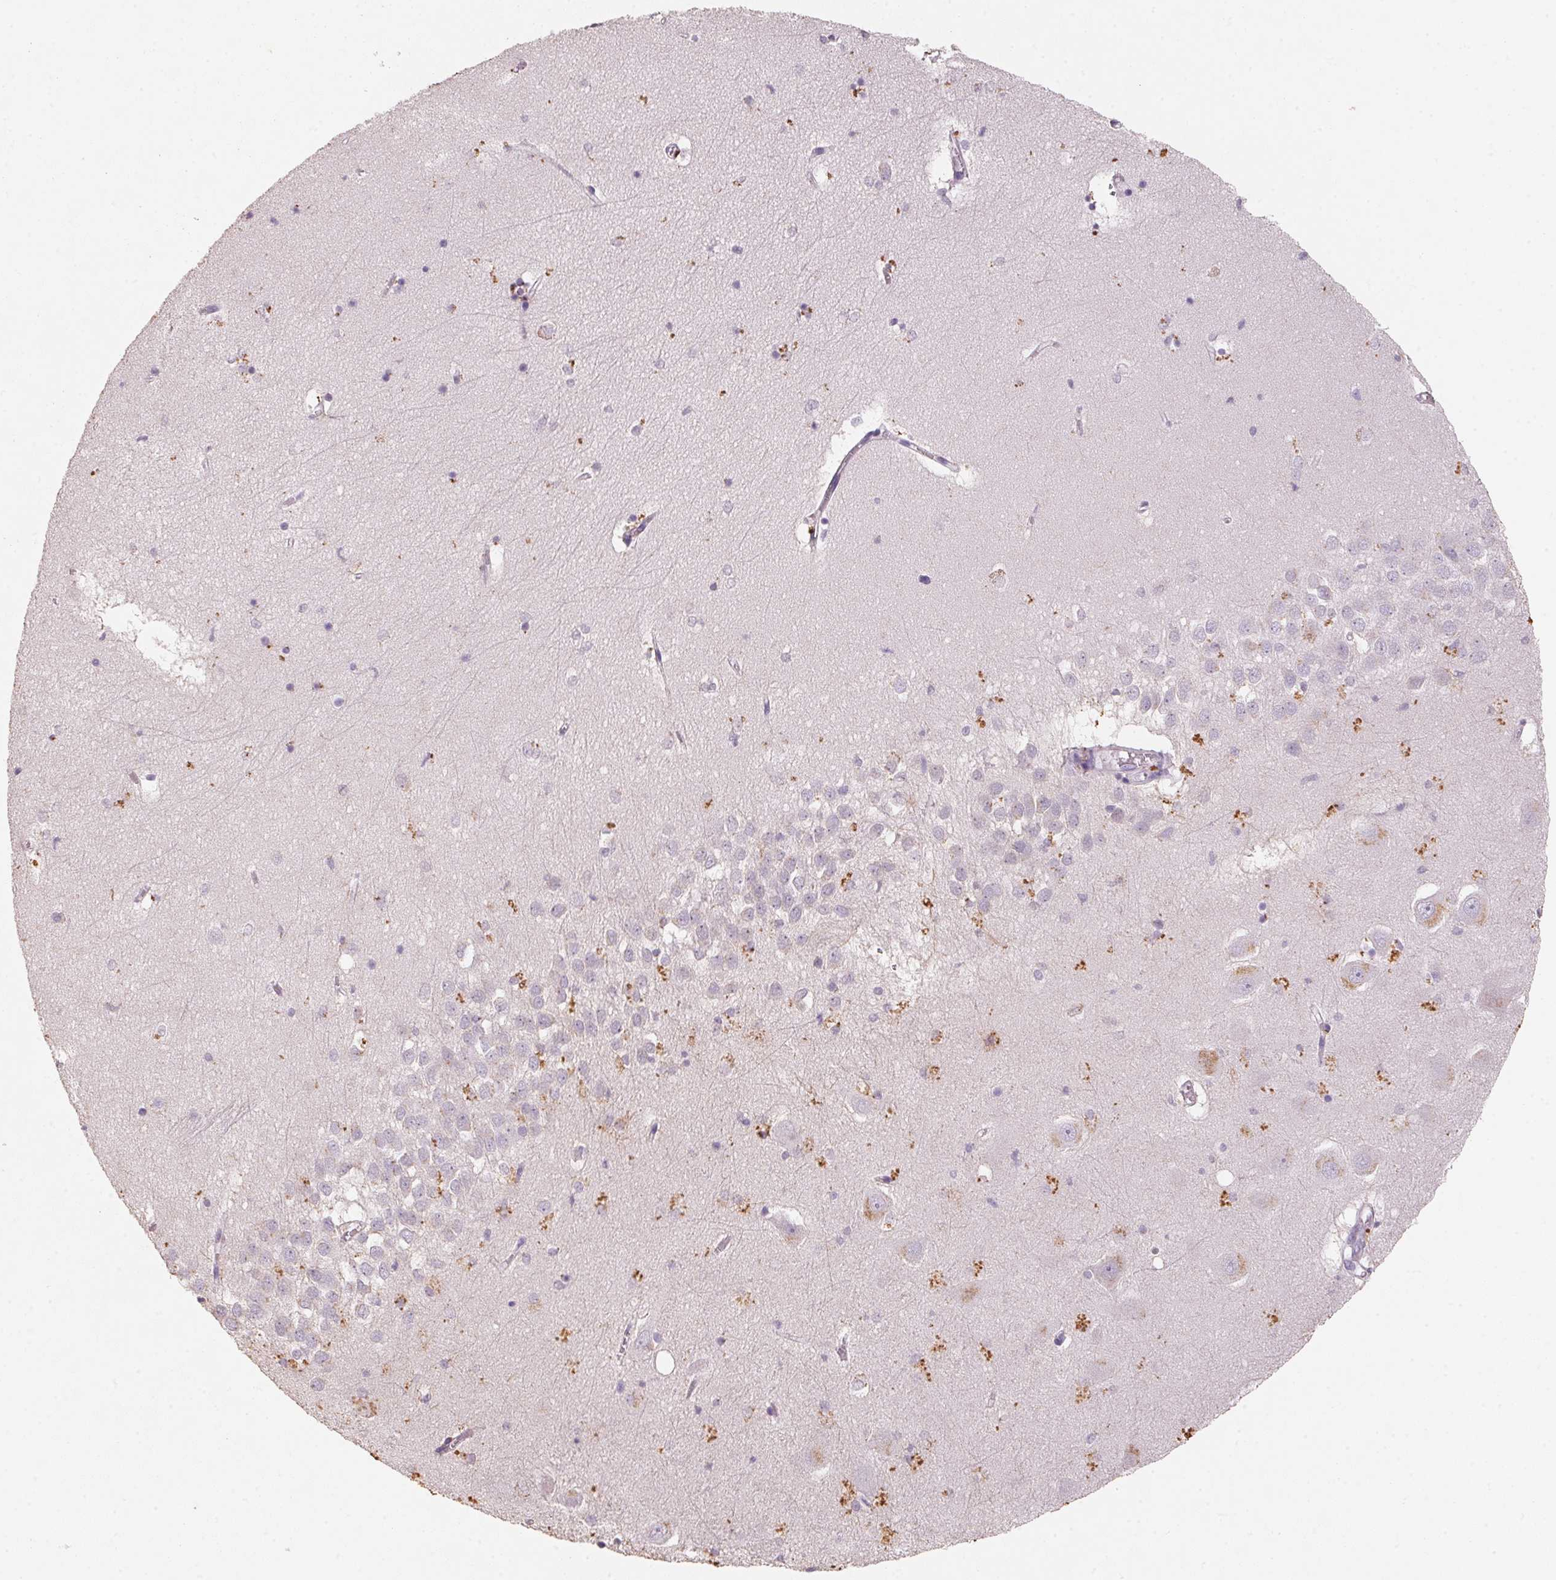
{"staining": {"intensity": "moderate", "quantity": "<25%", "location": "cytoplasmic/membranous"}, "tissue": "hippocampus", "cell_type": "Glial cells", "image_type": "normal", "snomed": [{"axis": "morphology", "description": "Normal tissue, NOS"}, {"axis": "topography", "description": "Hippocampus"}], "caption": "An immunohistochemistry (IHC) histopathology image of unremarkable tissue is shown. Protein staining in brown highlights moderate cytoplasmic/membranous positivity in hippocampus within glial cells.", "gene": "CXCL5", "patient": {"sex": "male", "age": 58}}